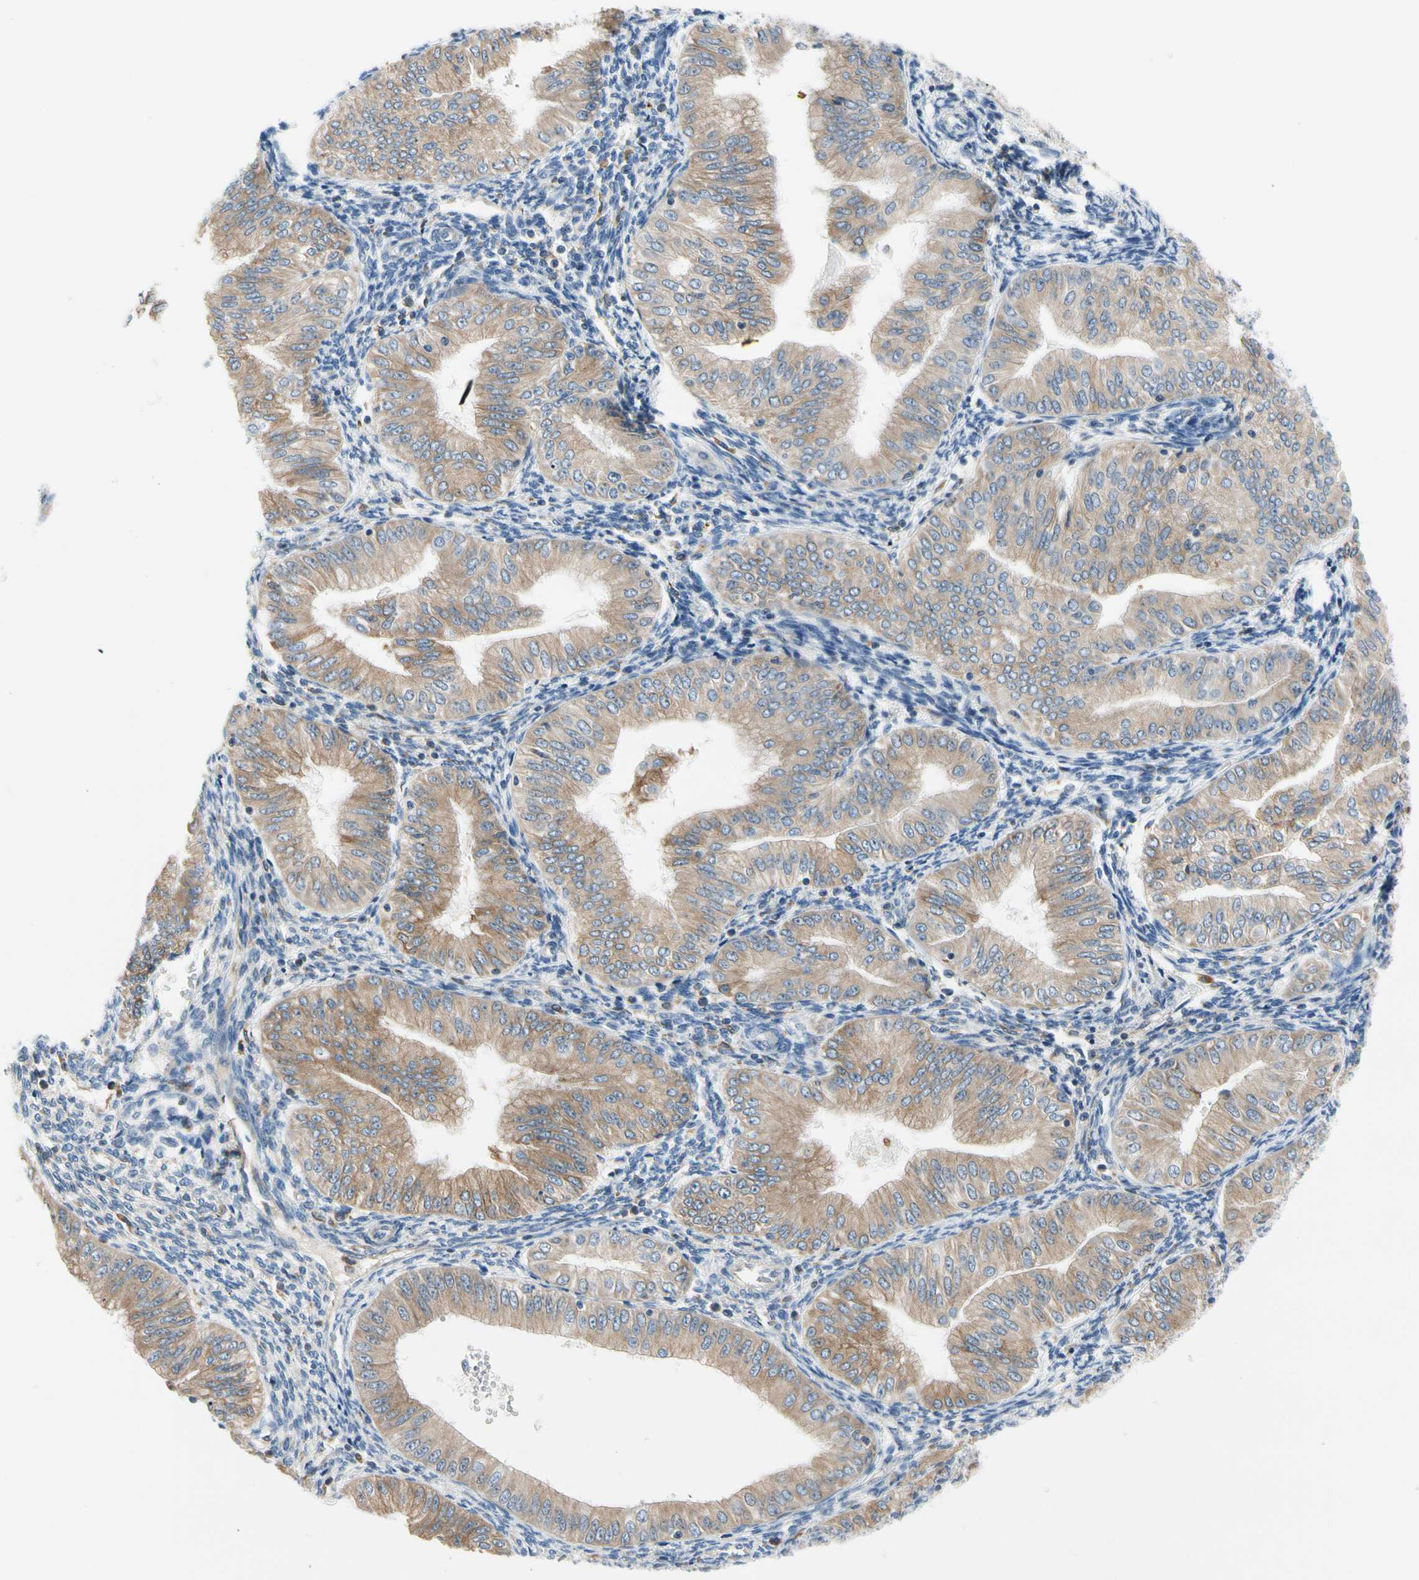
{"staining": {"intensity": "moderate", "quantity": ">75%", "location": "cytoplasmic/membranous"}, "tissue": "endometrial cancer", "cell_type": "Tumor cells", "image_type": "cancer", "snomed": [{"axis": "morphology", "description": "Normal tissue, NOS"}, {"axis": "morphology", "description": "Adenocarcinoma, NOS"}, {"axis": "topography", "description": "Endometrium"}], "caption": "A brown stain highlights moderate cytoplasmic/membranous expression of a protein in human adenocarcinoma (endometrial) tumor cells.", "gene": "STXBP1", "patient": {"sex": "female", "age": 53}}